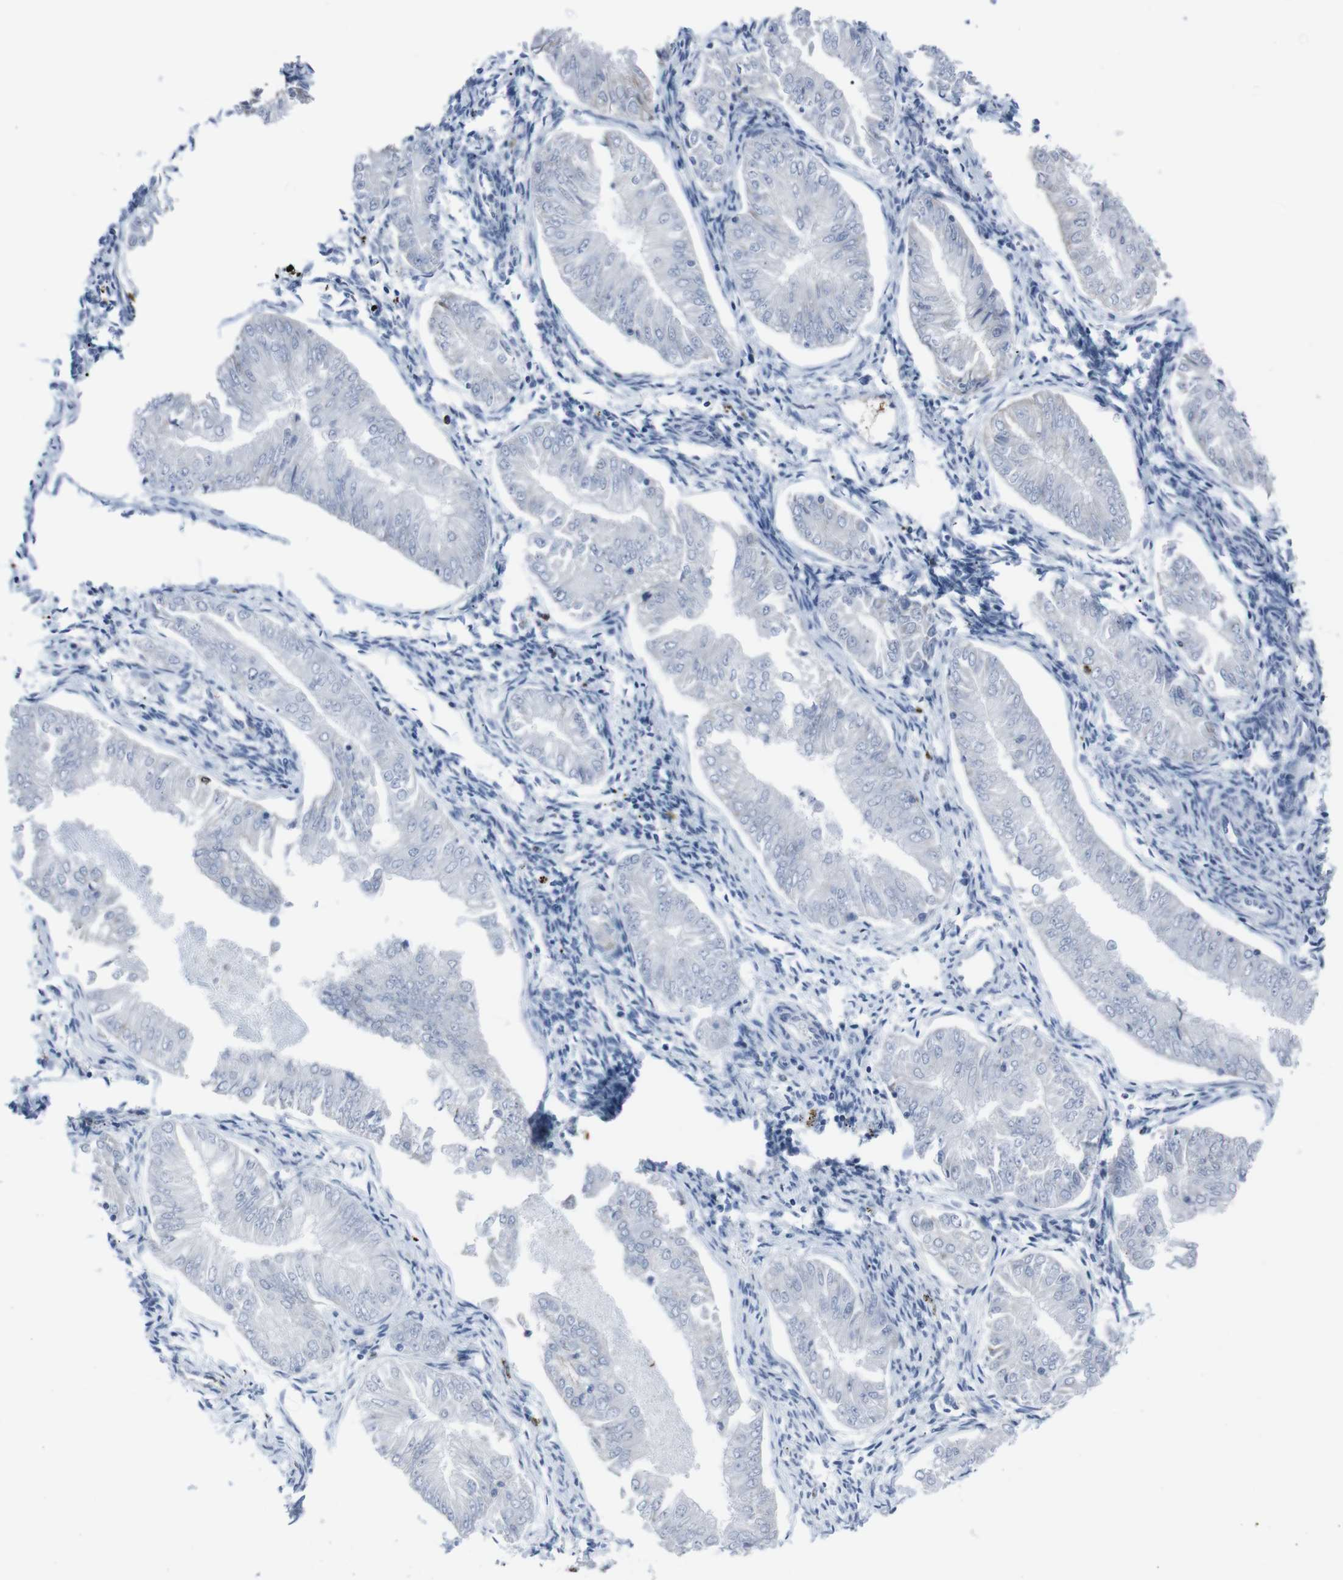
{"staining": {"intensity": "negative", "quantity": "none", "location": "none"}, "tissue": "endometrial cancer", "cell_type": "Tumor cells", "image_type": "cancer", "snomed": [{"axis": "morphology", "description": "Adenocarcinoma, NOS"}, {"axis": "topography", "description": "Endometrium"}], "caption": "Immunohistochemical staining of human endometrial cancer (adenocarcinoma) displays no significant positivity in tumor cells.", "gene": "ST6GAL1", "patient": {"sex": "female", "age": 53}}